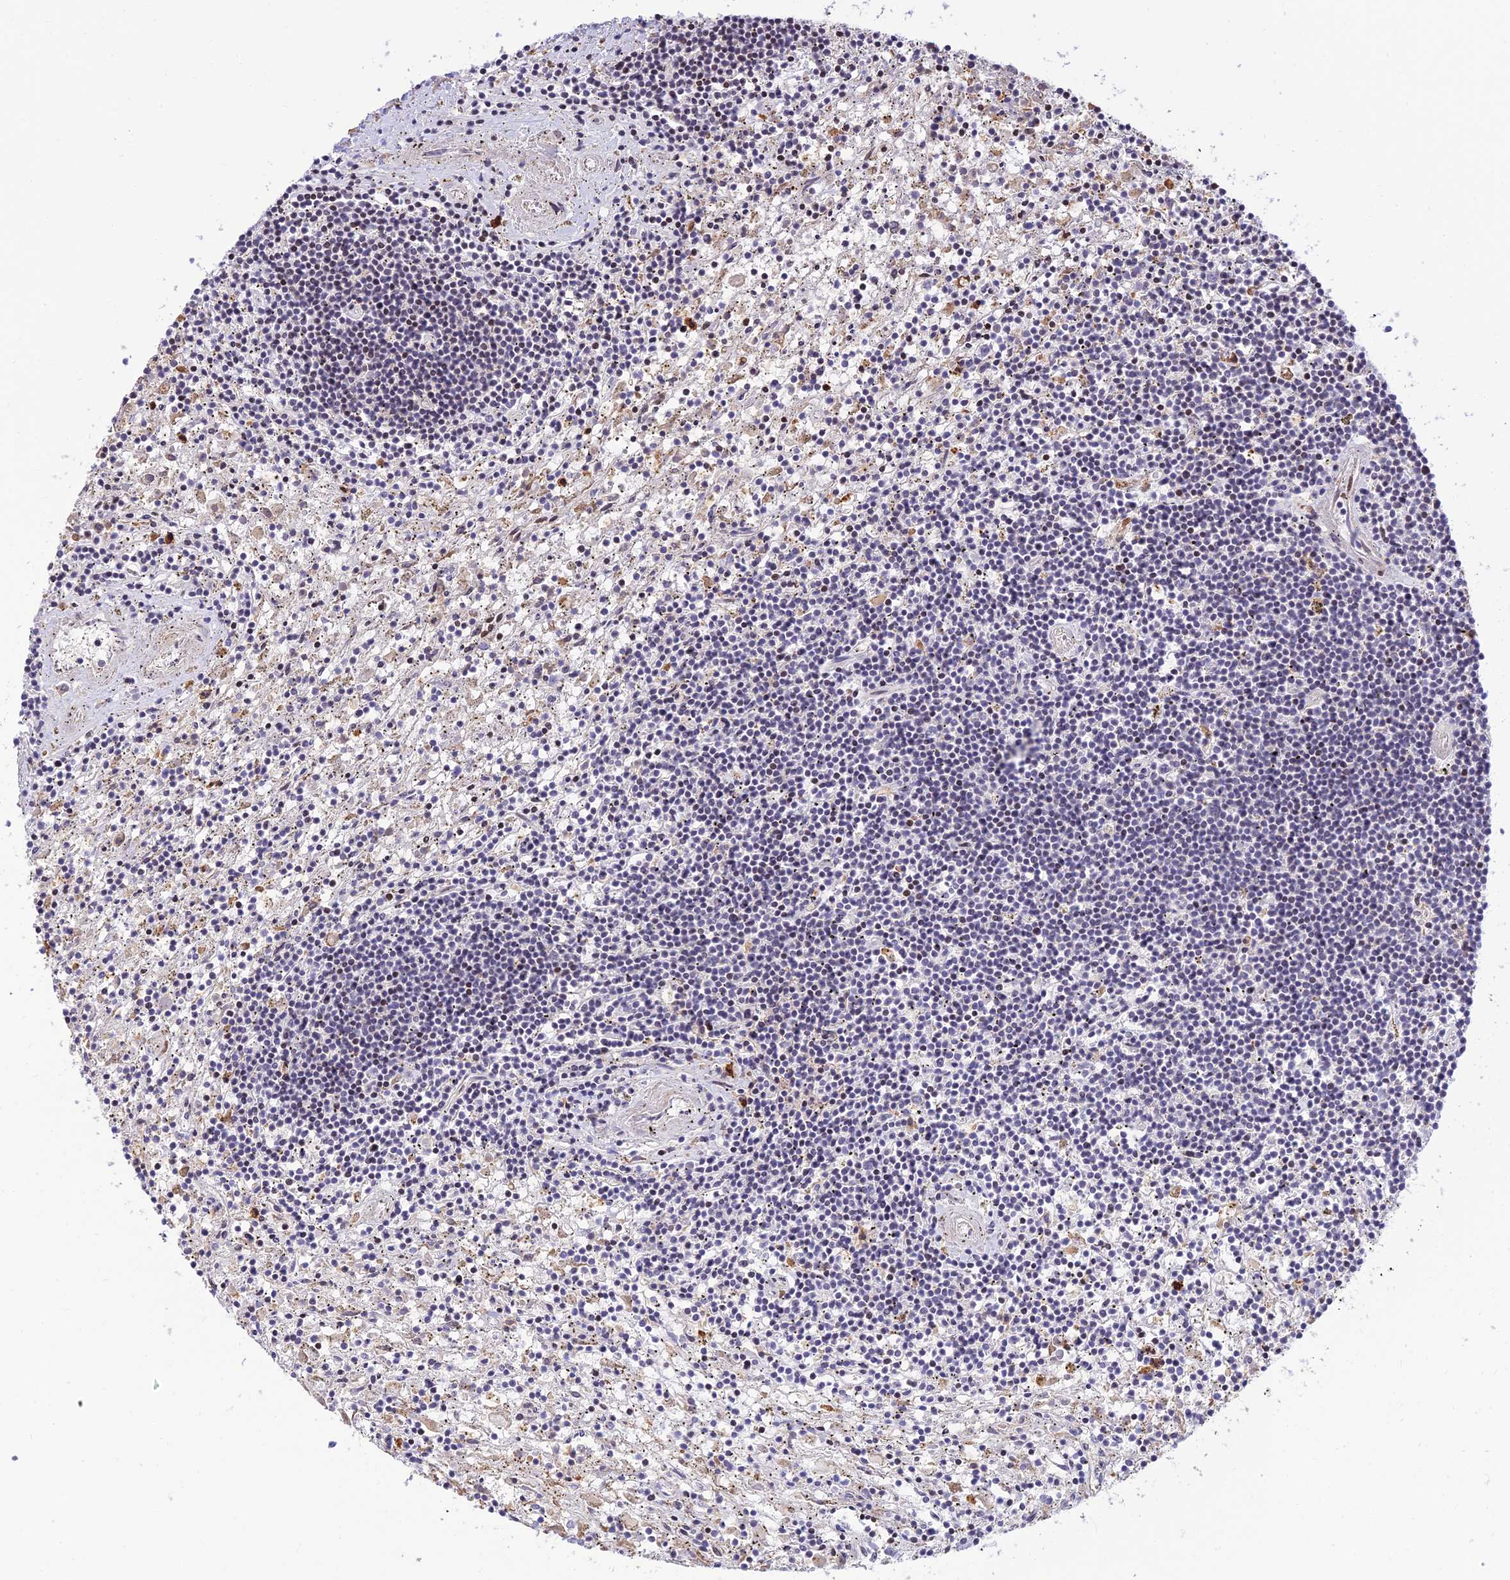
{"staining": {"intensity": "negative", "quantity": "none", "location": "none"}, "tissue": "lymphoma", "cell_type": "Tumor cells", "image_type": "cancer", "snomed": [{"axis": "morphology", "description": "Malignant lymphoma, non-Hodgkin's type, Low grade"}, {"axis": "topography", "description": "Spleen"}], "caption": "Immunohistochemistry (IHC) image of lymphoma stained for a protein (brown), which reveals no positivity in tumor cells.", "gene": "FAM186B", "patient": {"sex": "male", "age": 76}}